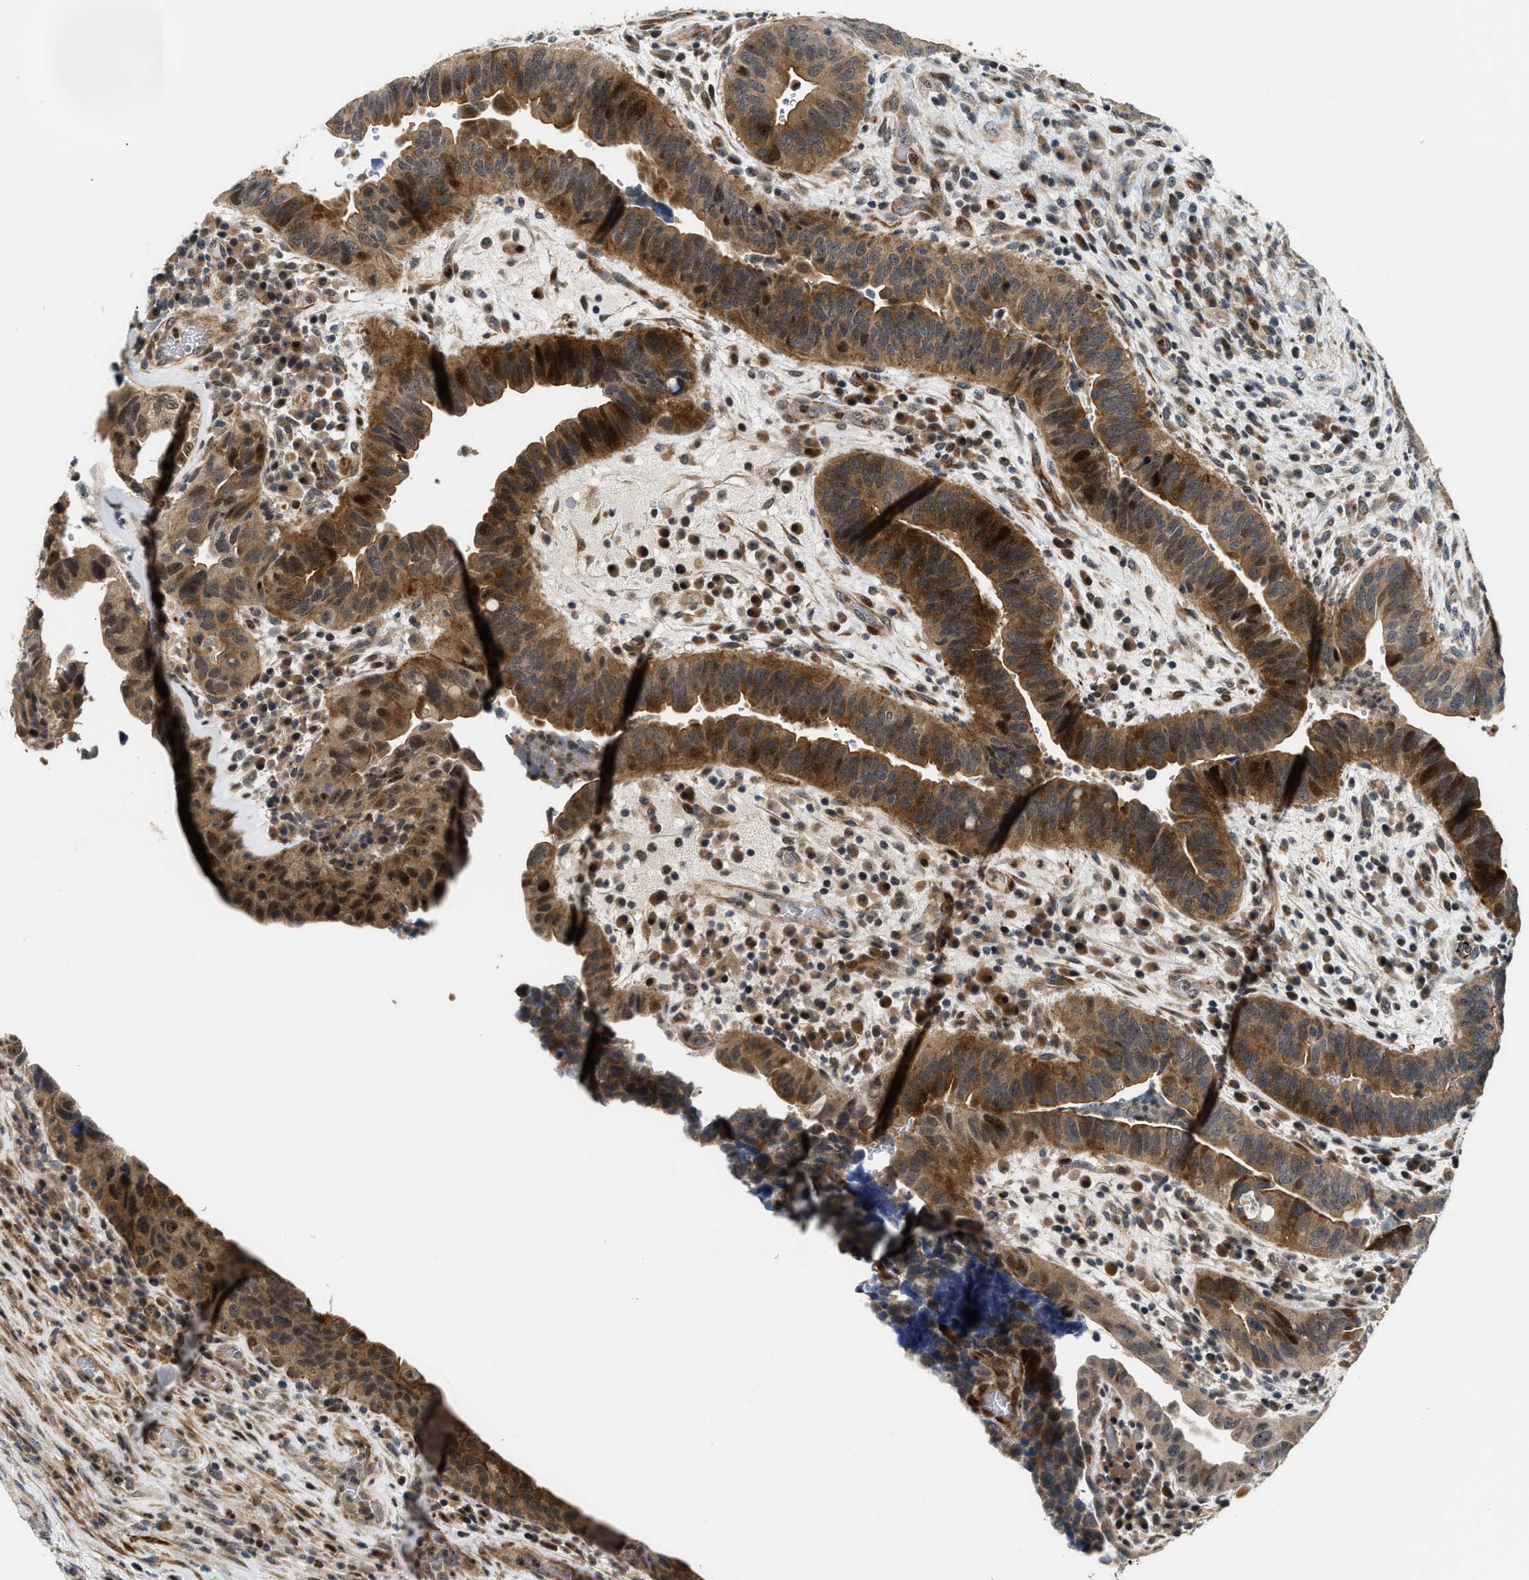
{"staining": {"intensity": "moderate", "quantity": ">75%", "location": "cytoplasmic/membranous,nuclear"}, "tissue": "urothelial cancer", "cell_type": "Tumor cells", "image_type": "cancer", "snomed": [{"axis": "morphology", "description": "Urothelial carcinoma, High grade"}, {"axis": "topography", "description": "Urinary bladder"}], "caption": "Urothelial carcinoma (high-grade) stained with a protein marker demonstrates moderate staining in tumor cells.", "gene": "ALDH3A2", "patient": {"sex": "female", "age": 82}}